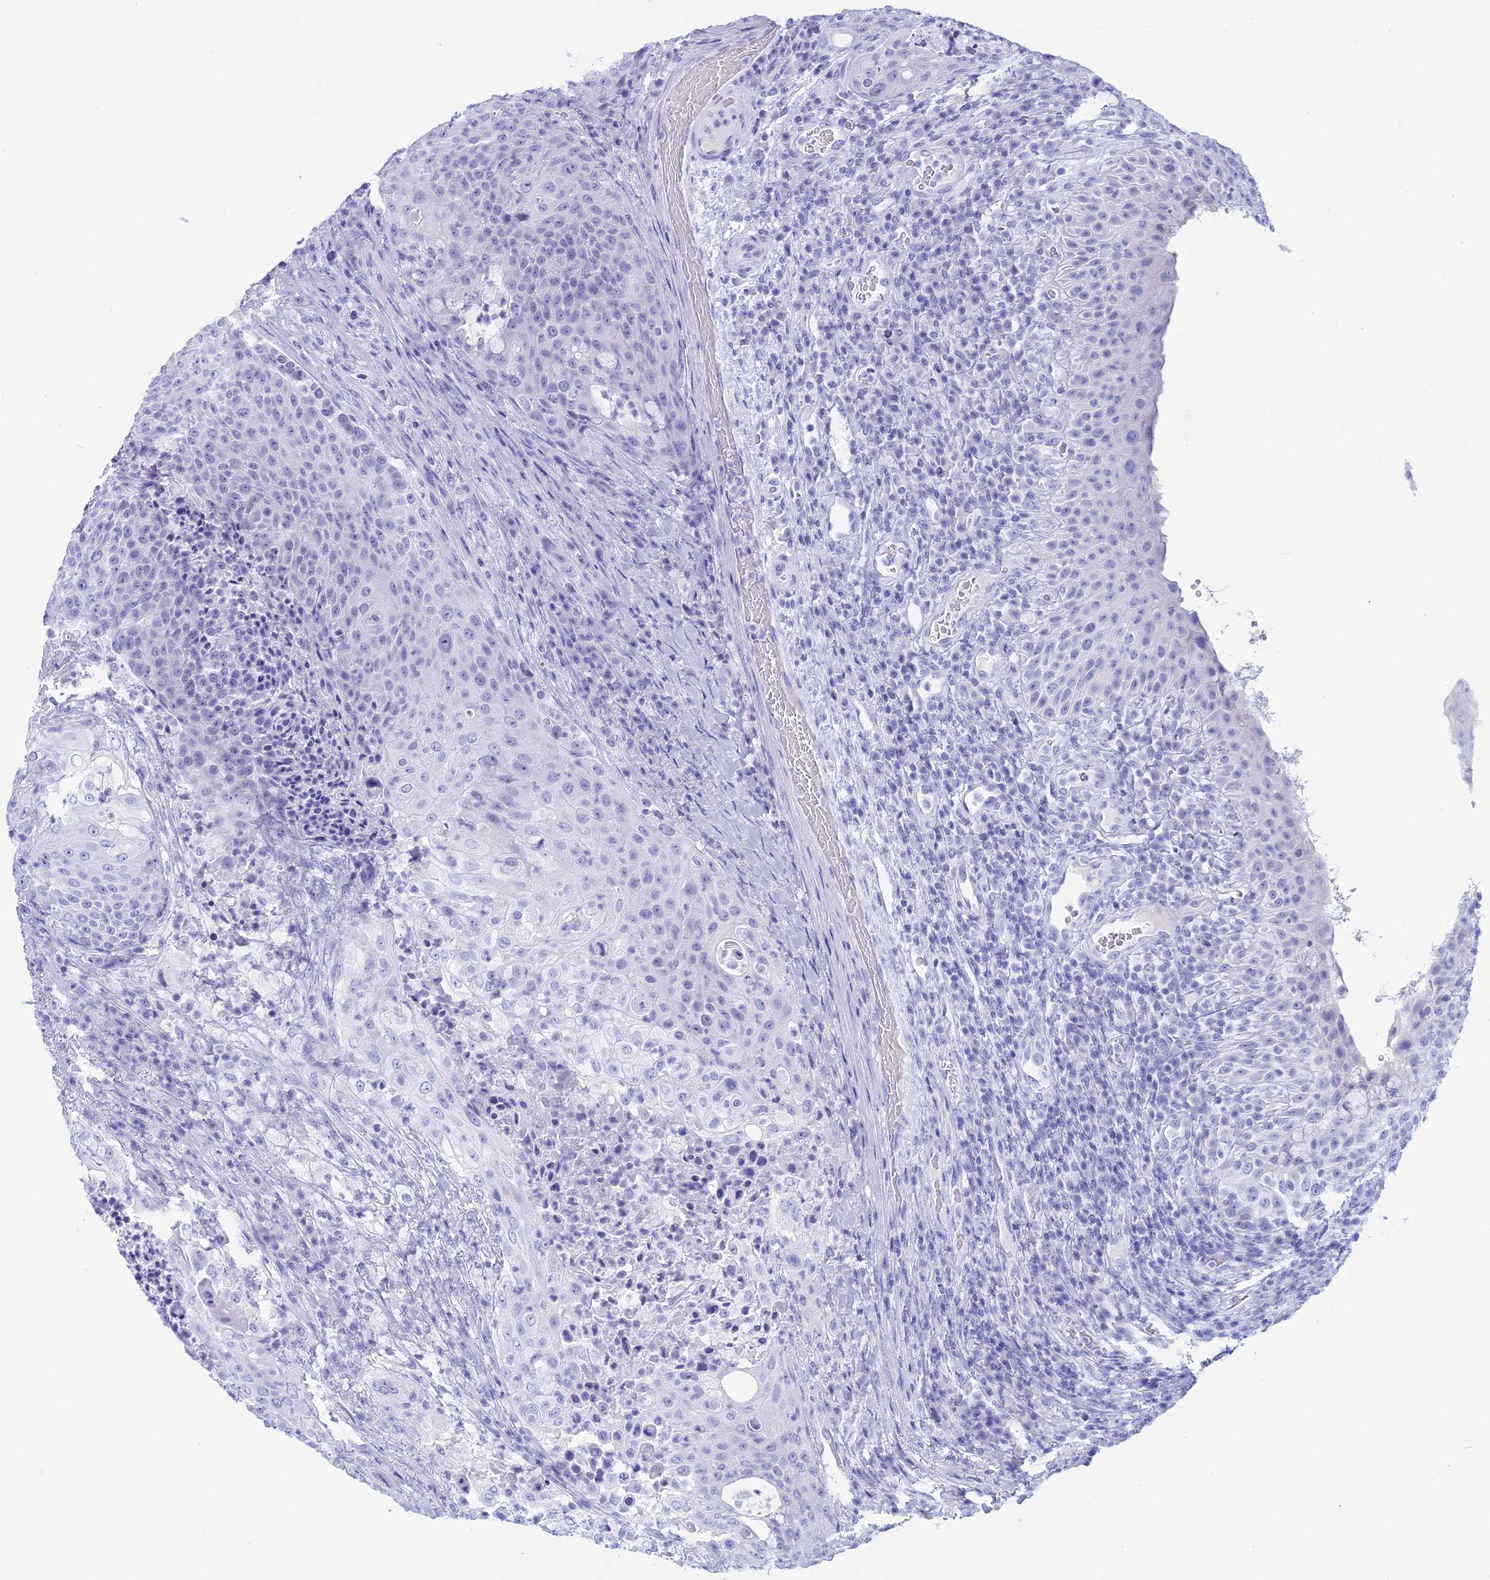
{"staining": {"intensity": "negative", "quantity": "none", "location": "none"}, "tissue": "urothelial cancer", "cell_type": "Tumor cells", "image_type": "cancer", "snomed": [{"axis": "morphology", "description": "Urothelial carcinoma, High grade"}, {"axis": "topography", "description": "Urinary bladder"}], "caption": "This is an IHC photomicrograph of urothelial carcinoma (high-grade). There is no expression in tumor cells.", "gene": "ISCA1", "patient": {"sex": "female", "age": 63}}